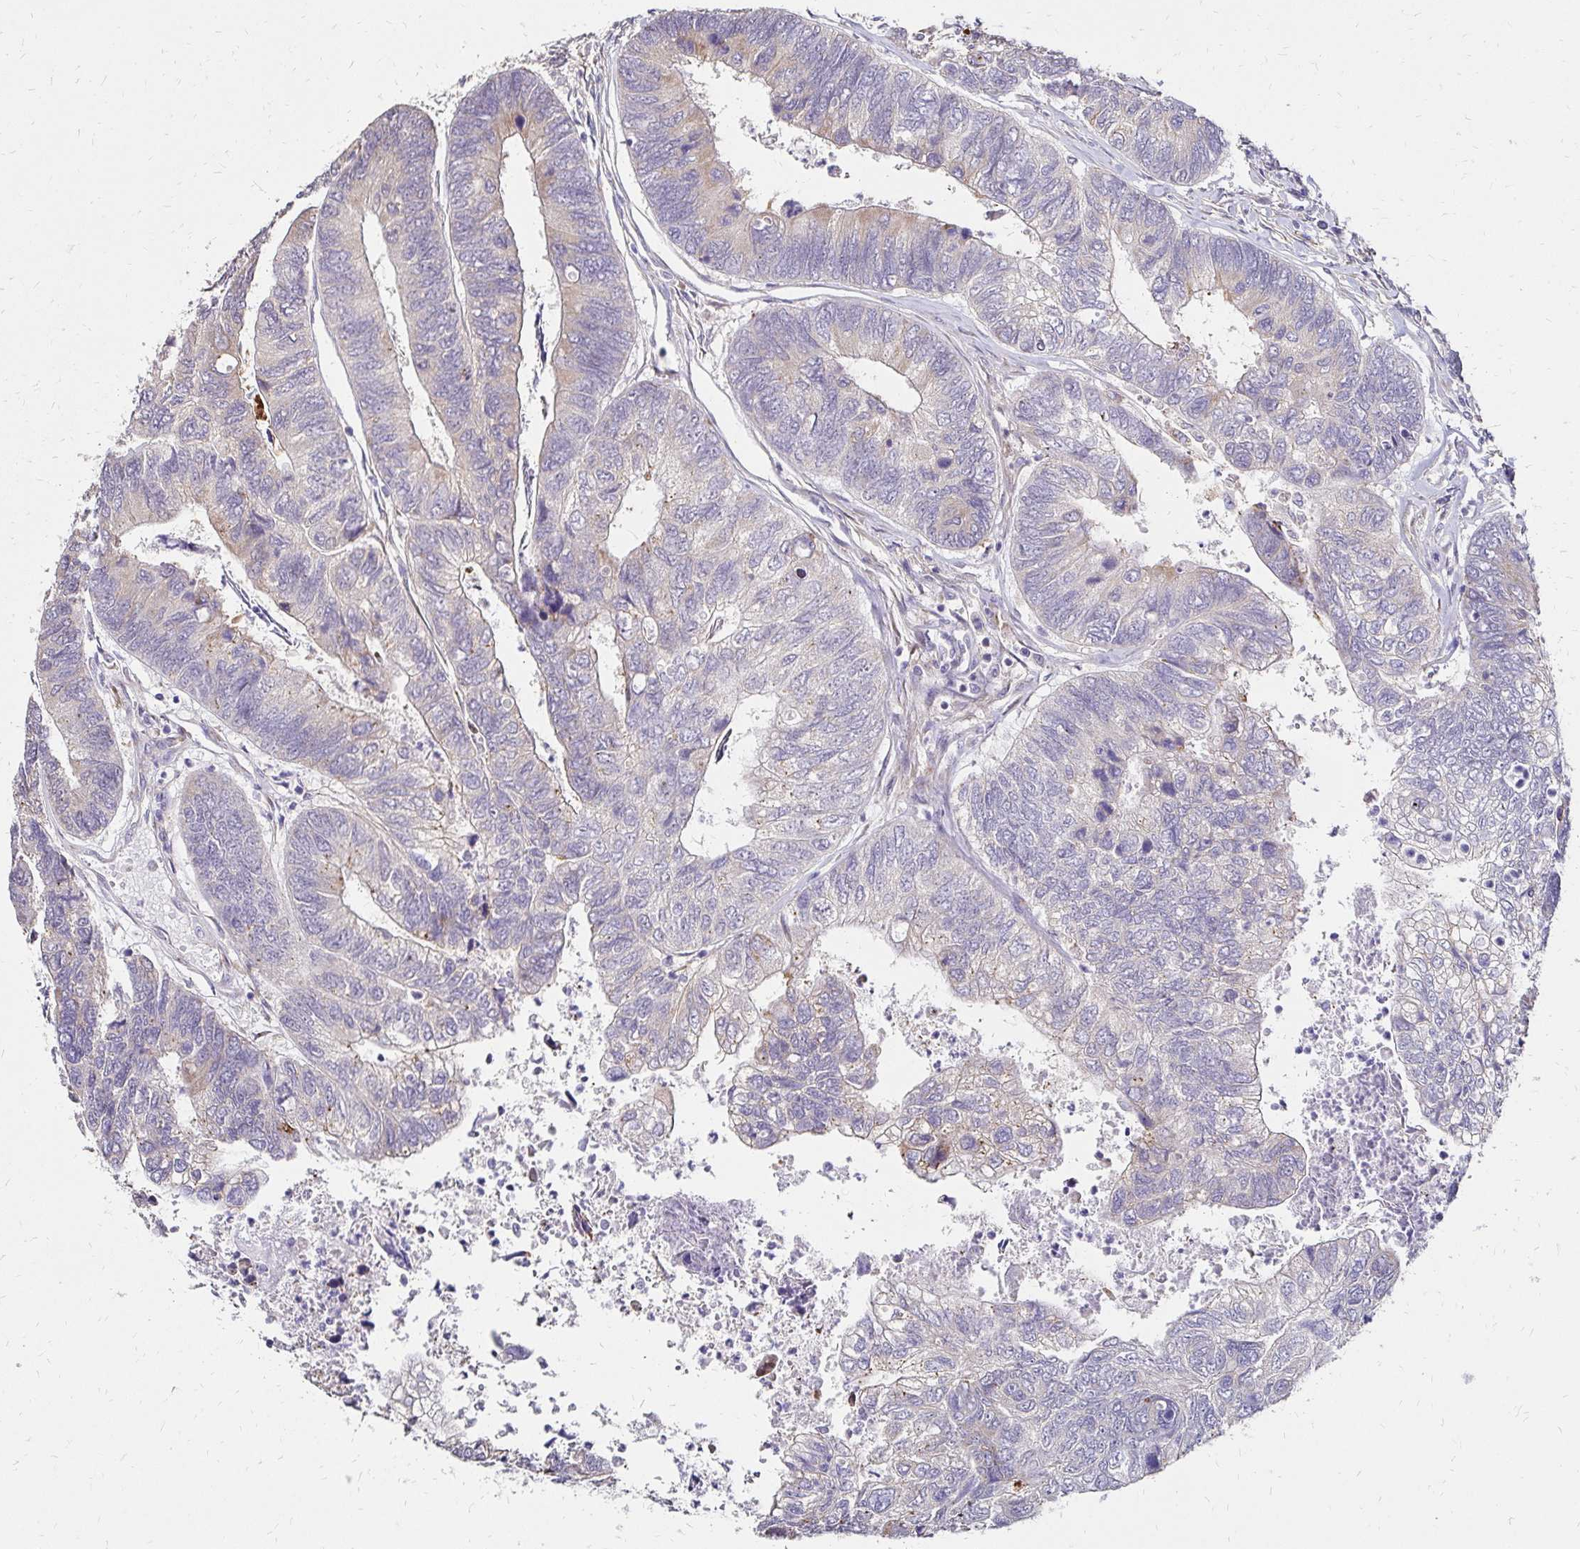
{"staining": {"intensity": "weak", "quantity": "<25%", "location": "cytoplasmic/membranous"}, "tissue": "colorectal cancer", "cell_type": "Tumor cells", "image_type": "cancer", "snomed": [{"axis": "morphology", "description": "Adenocarcinoma, NOS"}, {"axis": "topography", "description": "Colon"}], "caption": "The histopathology image displays no staining of tumor cells in colorectal cancer (adenocarcinoma). (DAB (3,3'-diaminobenzidine) immunohistochemistry (IHC) visualized using brightfield microscopy, high magnification).", "gene": "PRIMA1", "patient": {"sex": "female", "age": 67}}